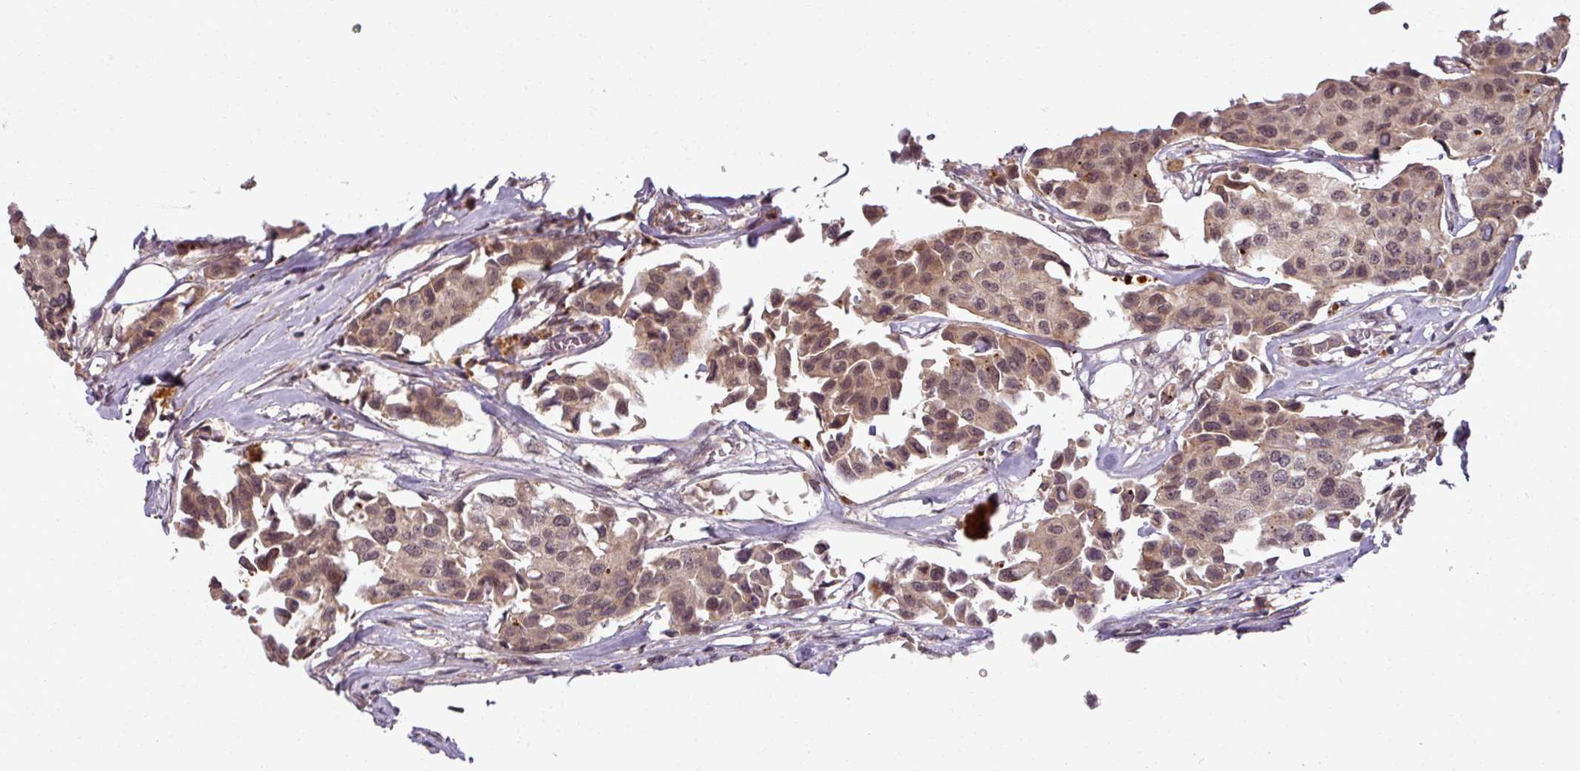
{"staining": {"intensity": "weak", "quantity": "25%-75%", "location": "cytoplasmic/membranous,nuclear"}, "tissue": "breast cancer", "cell_type": "Tumor cells", "image_type": "cancer", "snomed": [{"axis": "morphology", "description": "Duct carcinoma"}, {"axis": "topography", "description": "Breast"}], "caption": "Approximately 25%-75% of tumor cells in breast cancer (intraductal carcinoma) show weak cytoplasmic/membranous and nuclear protein staining as visualized by brown immunohistochemical staining.", "gene": "POLR2G", "patient": {"sex": "female", "age": 80}}